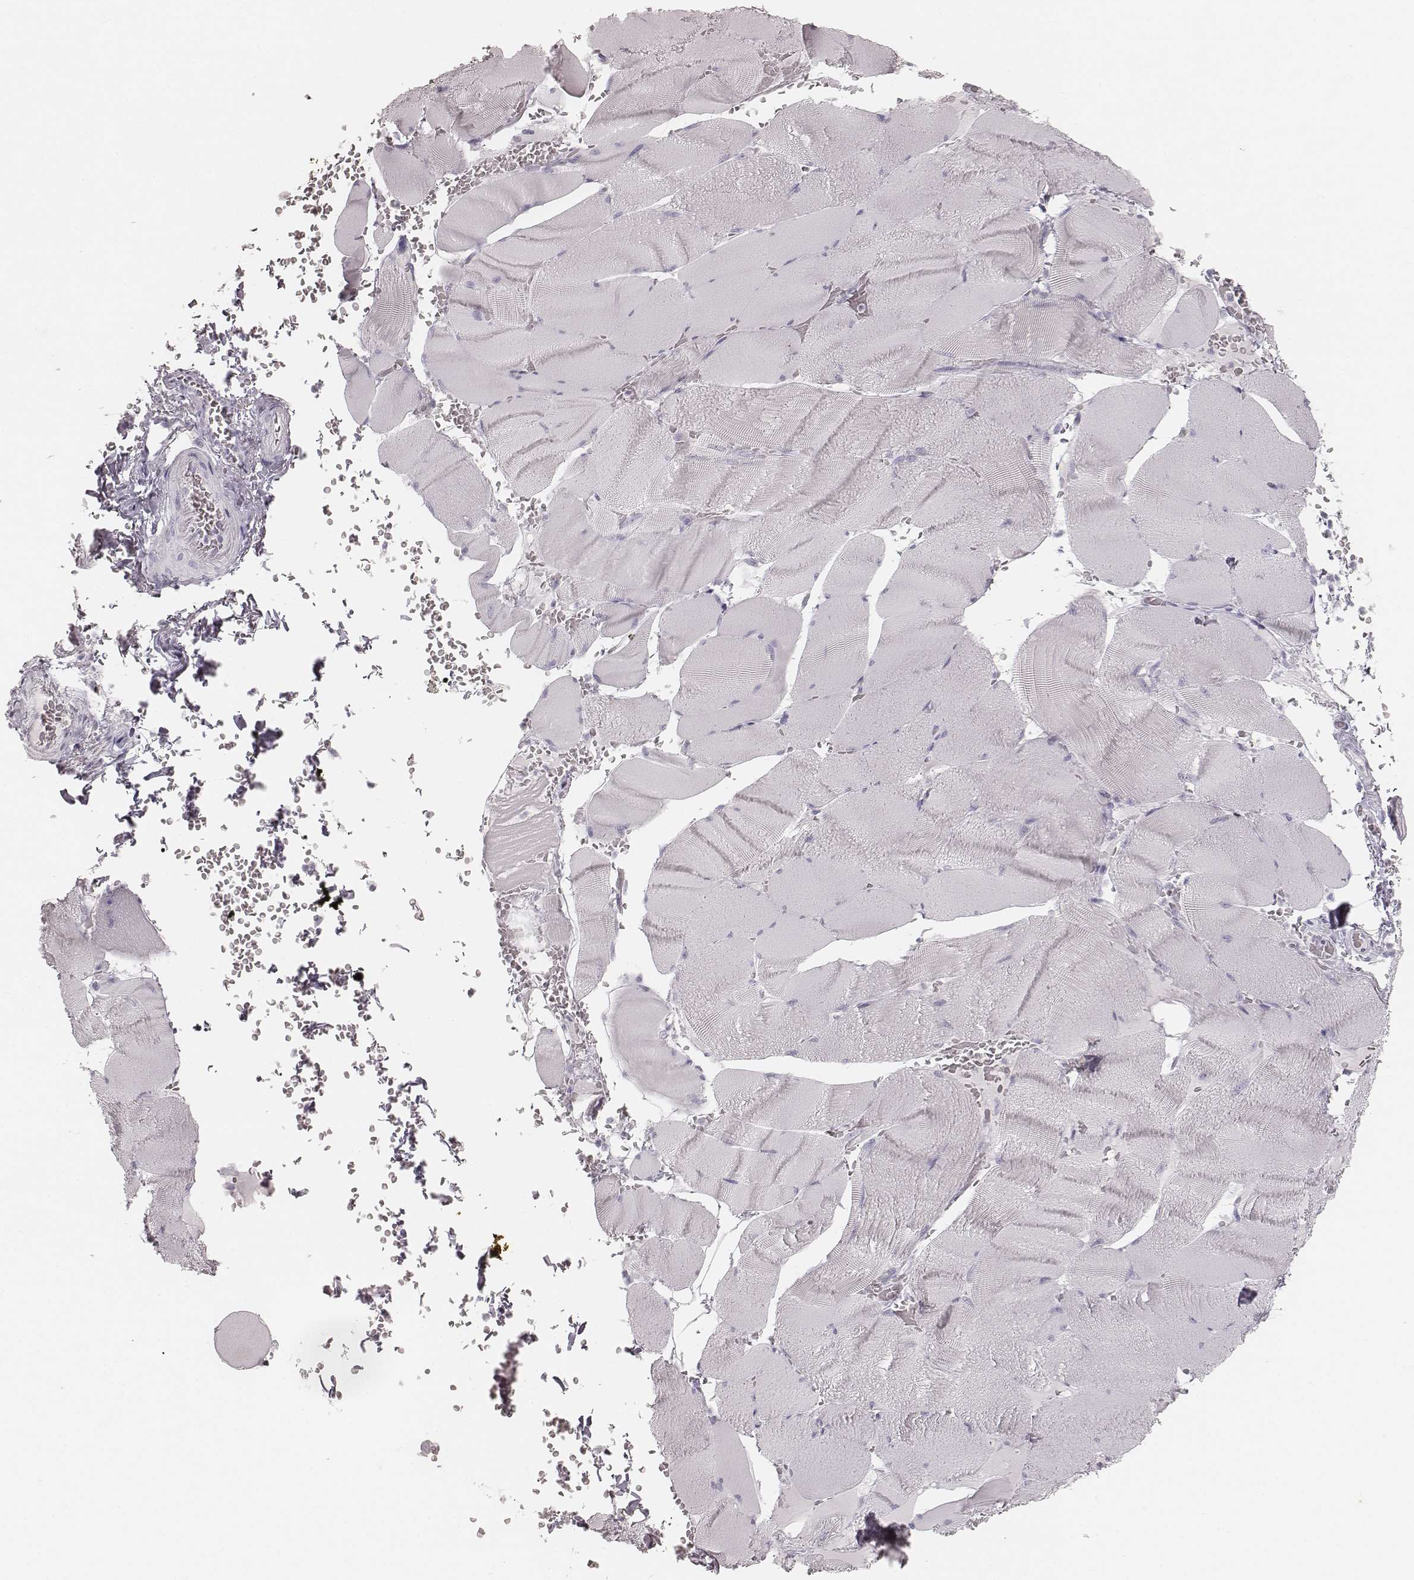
{"staining": {"intensity": "negative", "quantity": "none", "location": "none"}, "tissue": "skeletal muscle", "cell_type": "Myocytes", "image_type": "normal", "snomed": [{"axis": "morphology", "description": "Normal tissue, NOS"}, {"axis": "topography", "description": "Skeletal muscle"}], "caption": "This is an IHC micrograph of unremarkable skeletal muscle. There is no staining in myocytes.", "gene": "KRT34", "patient": {"sex": "male", "age": 56}}